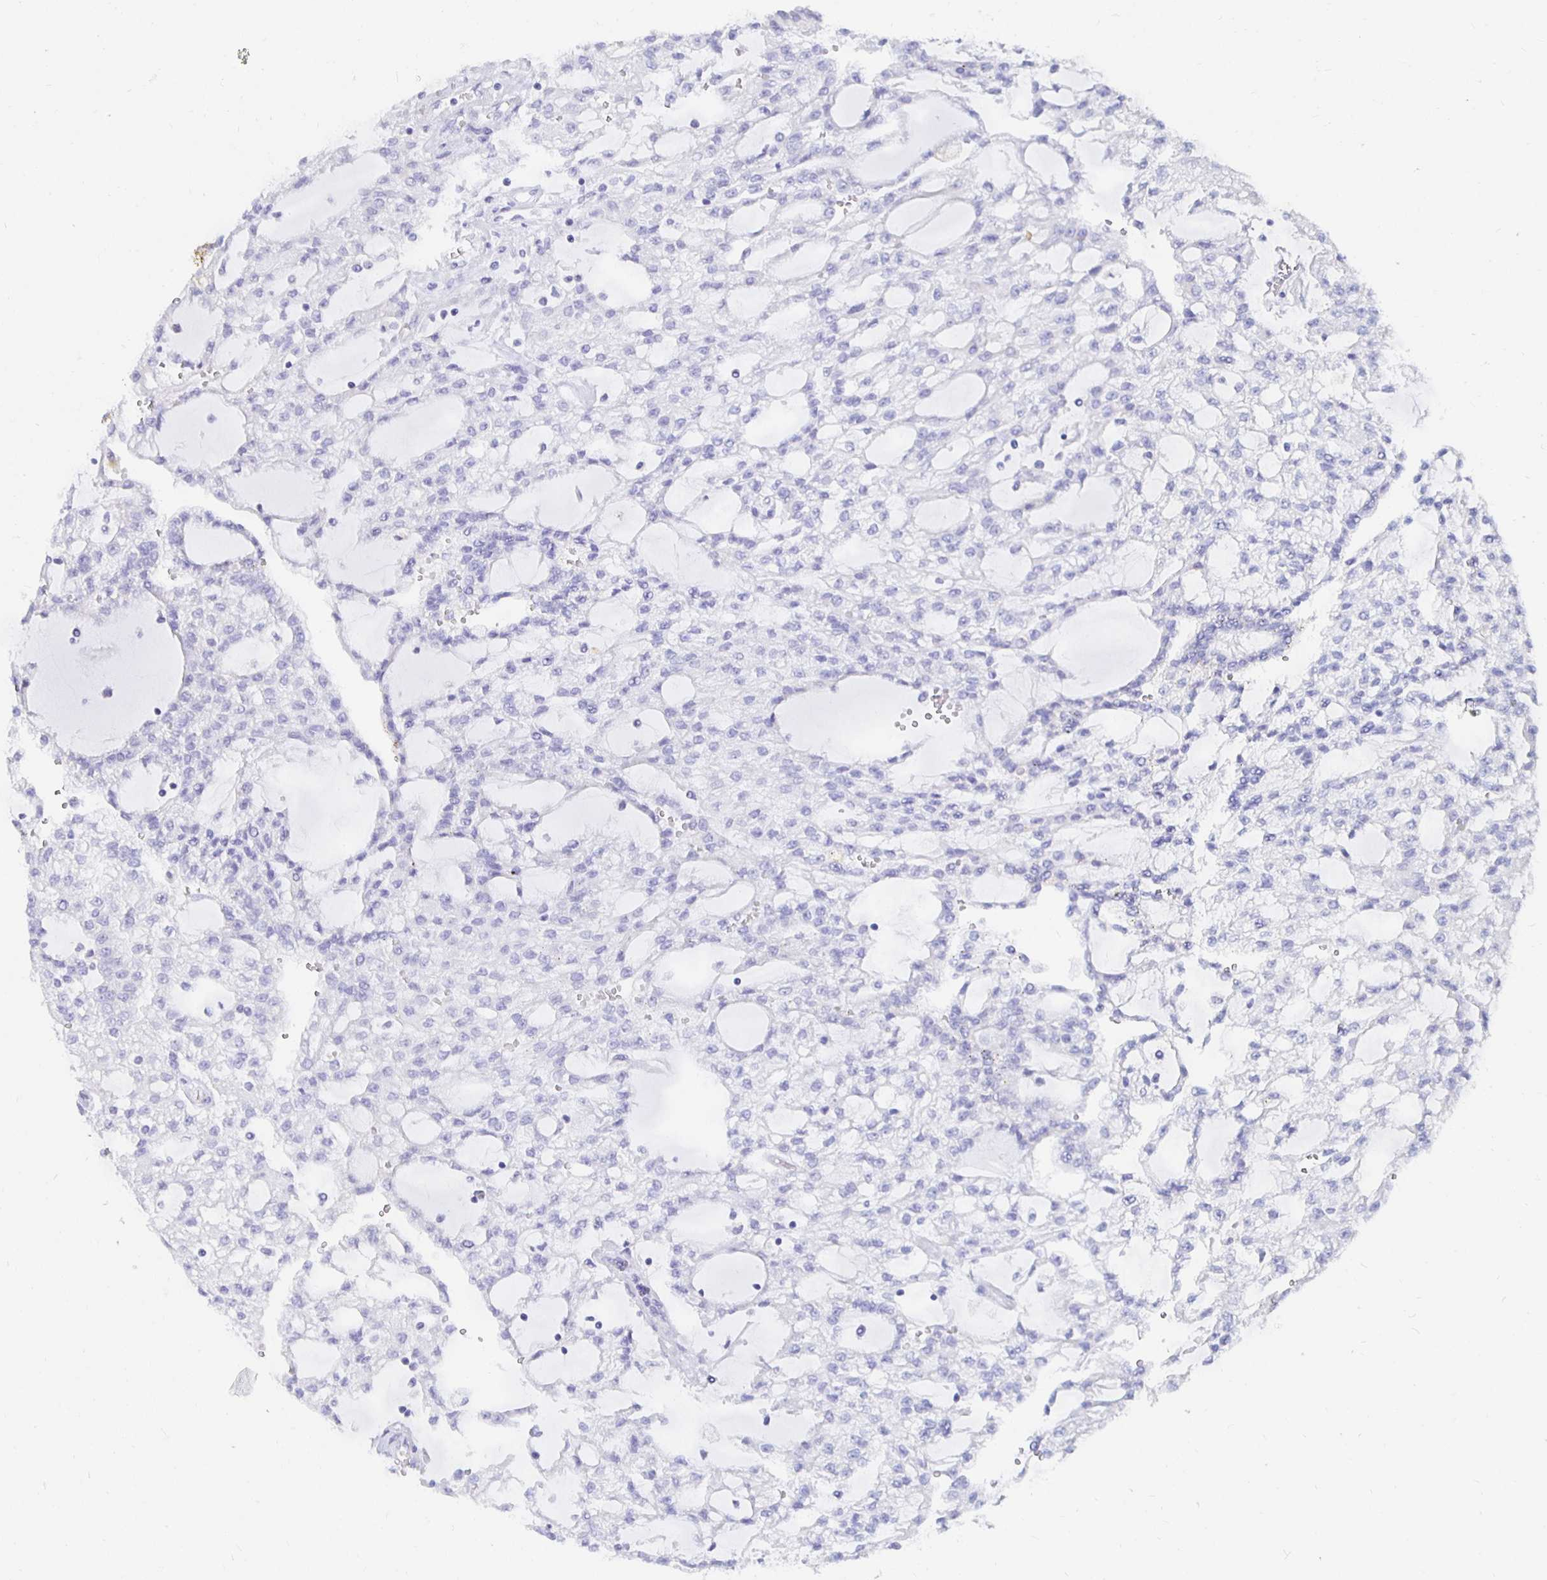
{"staining": {"intensity": "negative", "quantity": "none", "location": "none"}, "tissue": "renal cancer", "cell_type": "Tumor cells", "image_type": "cancer", "snomed": [{"axis": "morphology", "description": "Adenocarcinoma, NOS"}, {"axis": "topography", "description": "Kidney"}], "caption": "A micrograph of human renal cancer (adenocarcinoma) is negative for staining in tumor cells. (DAB (3,3'-diaminobenzidine) IHC visualized using brightfield microscopy, high magnification).", "gene": "UMOD", "patient": {"sex": "male", "age": 63}}